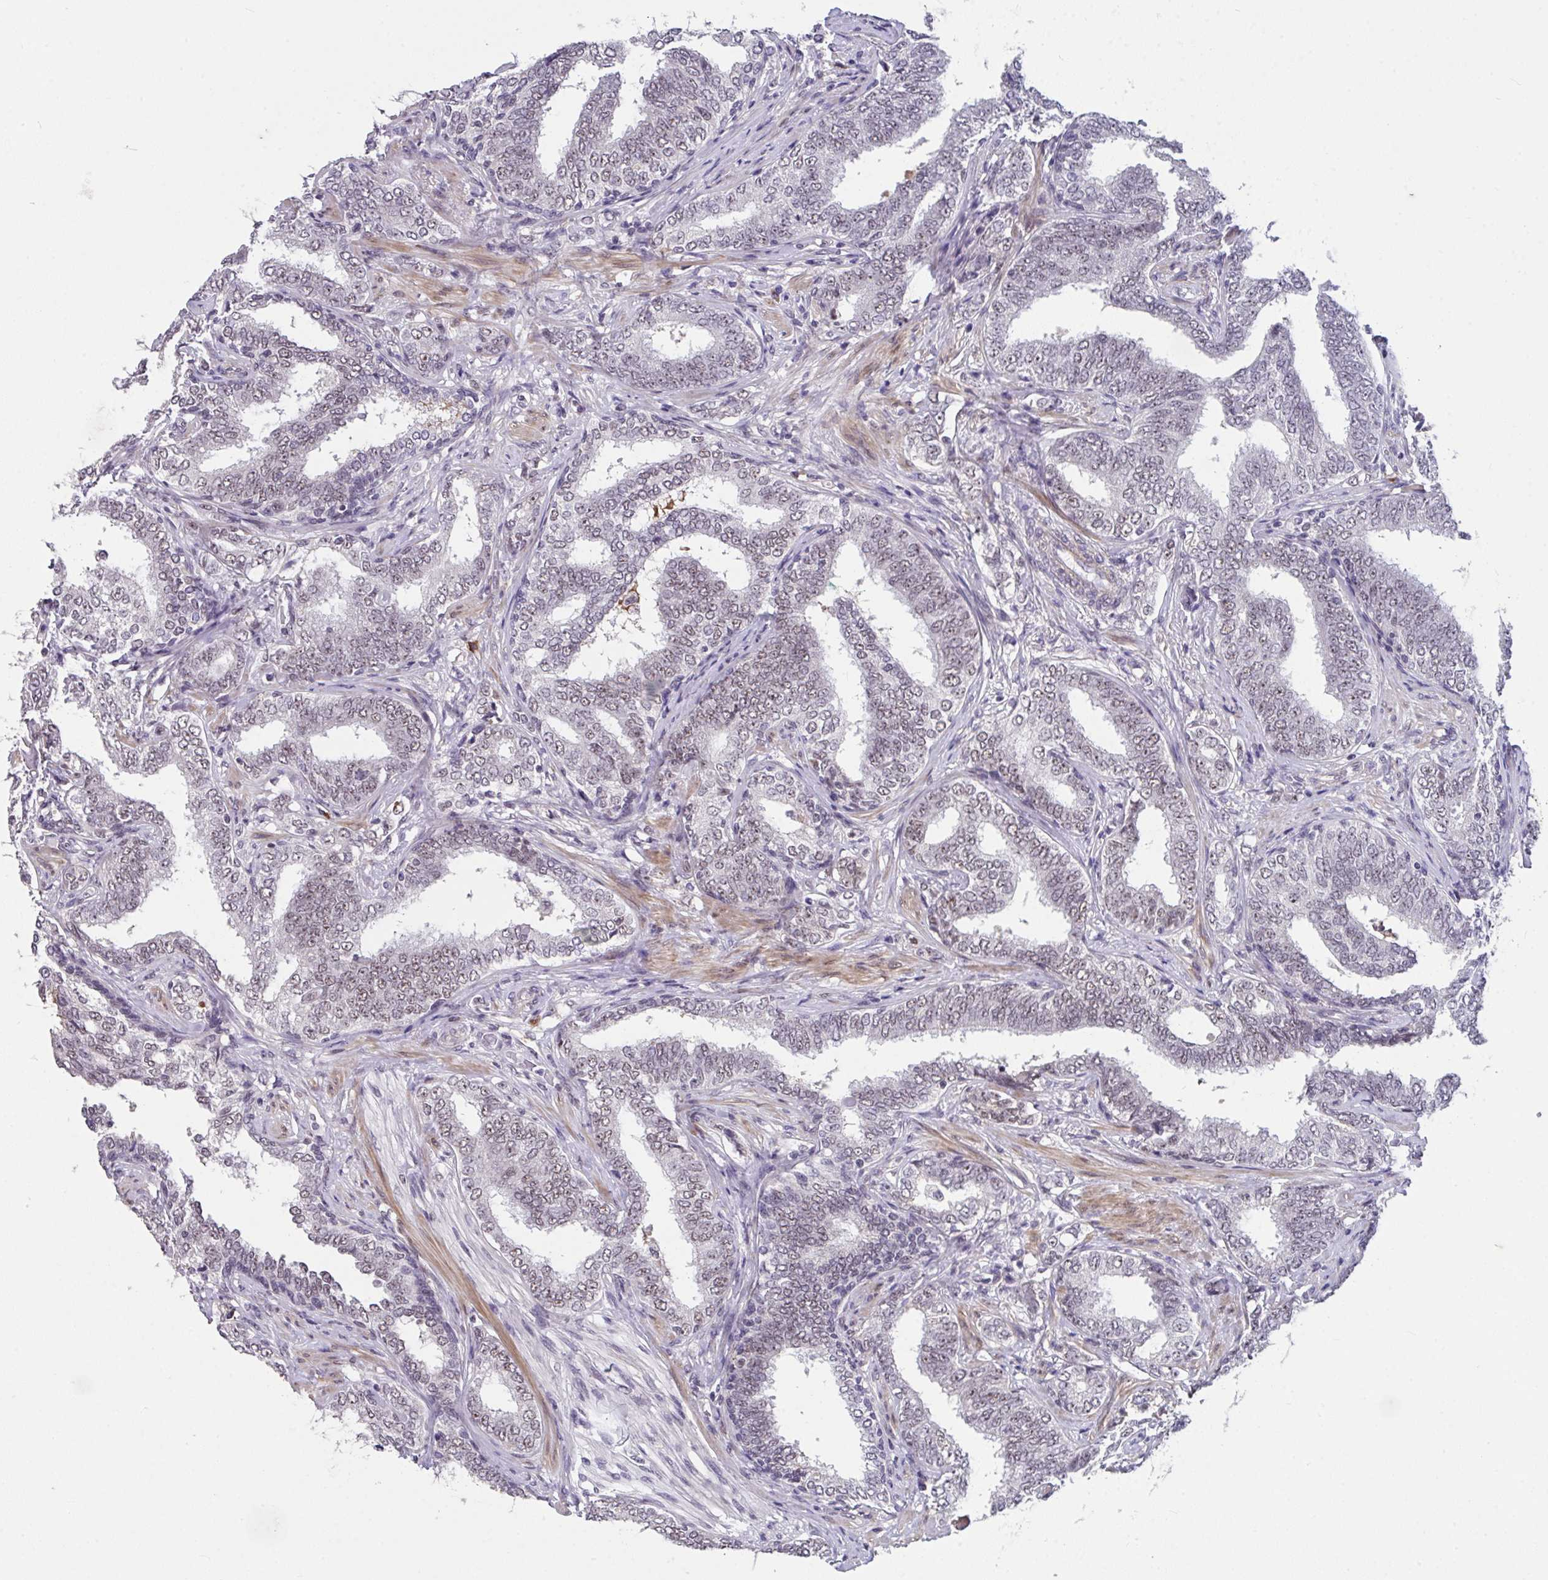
{"staining": {"intensity": "weak", "quantity": "25%-75%", "location": "nuclear"}, "tissue": "prostate cancer", "cell_type": "Tumor cells", "image_type": "cancer", "snomed": [{"axis": "morphology", "description": "Adenocarcinoma, High grade"}, {"axis": "topography", "description": "Prostate"}], "caption": "The micrograph exhibits a brown stain indicating the presence of a protein in the nuclear of tumor cells in prostate cancer (high-grade adenocarcinoma).", "gene": "RBBP6", "patient": {"sex": "male", "age": 72}}